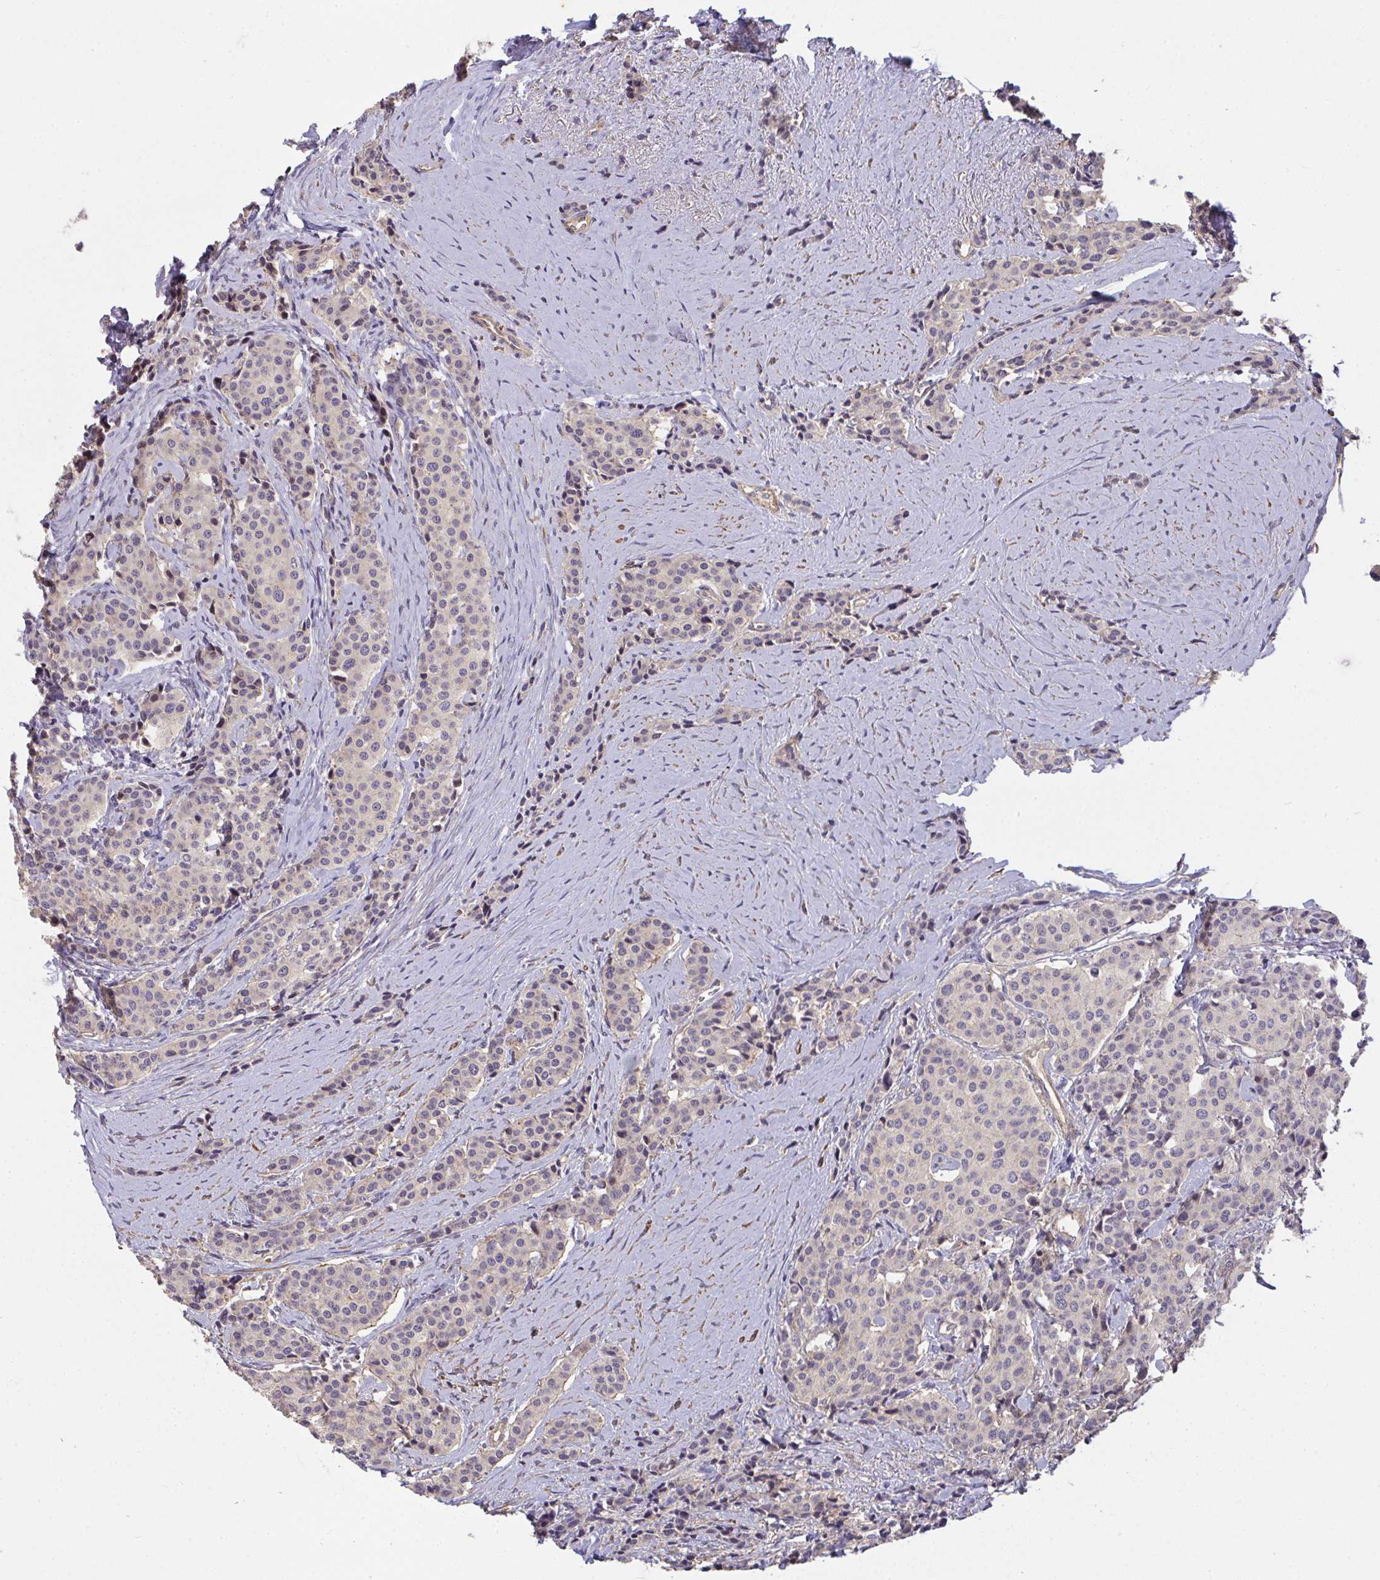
{"staining": {"intensity": "negative", "quantity": "none", "location": "none"}, "tissue": "carcinoid", "cell_type": "Tumor cells", "image_type": "cancer", "snomed": [{"axis": "morphology", "description": "Carcinoid, malignant, NOS"}, {"axis": "topography", "description": "Small intestine"}], "caption": "Image shows no protein staining in tumor cells of carcinoid tissue.", "gene": "TNMD", "patient": {"sex": "male", "age": 73}}